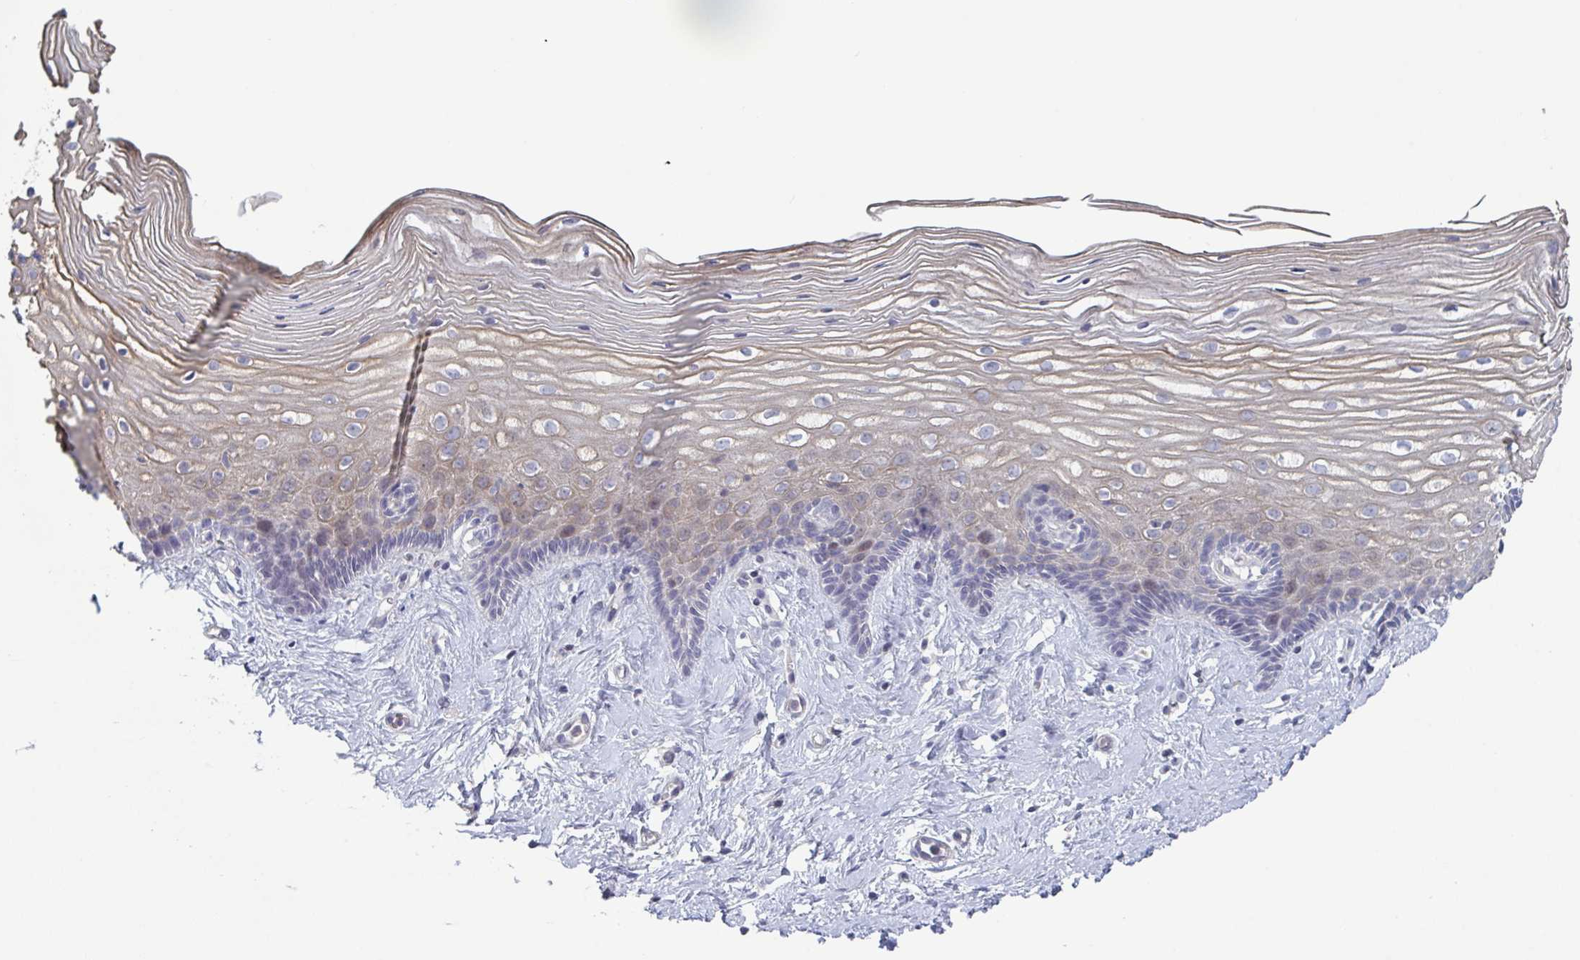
{"staining": {"intensity": "weak", "quantity": "25%-75%", "location": "cytoplasmic/membranous"}, "tissue": "cervix", "cell_type": "Squamous epithelial cells", "image_type": "normal", "snomed": [{"axis": "morphology", "description": "Normal tissue, NOS"}, {"axis": "topography", "description": "Cervix"}], "caption": "Squamous epithelial cells exhibit weak cytoplasmic/membranous expression in approximately 25%-75% of cells in unremarkable cervix. Immunohistochemistry (ihc) stains the protein of interest in brown and the nuclei are stained blue.", "gene": "STK26", "patient": {"sex": "female", "age": 40}}